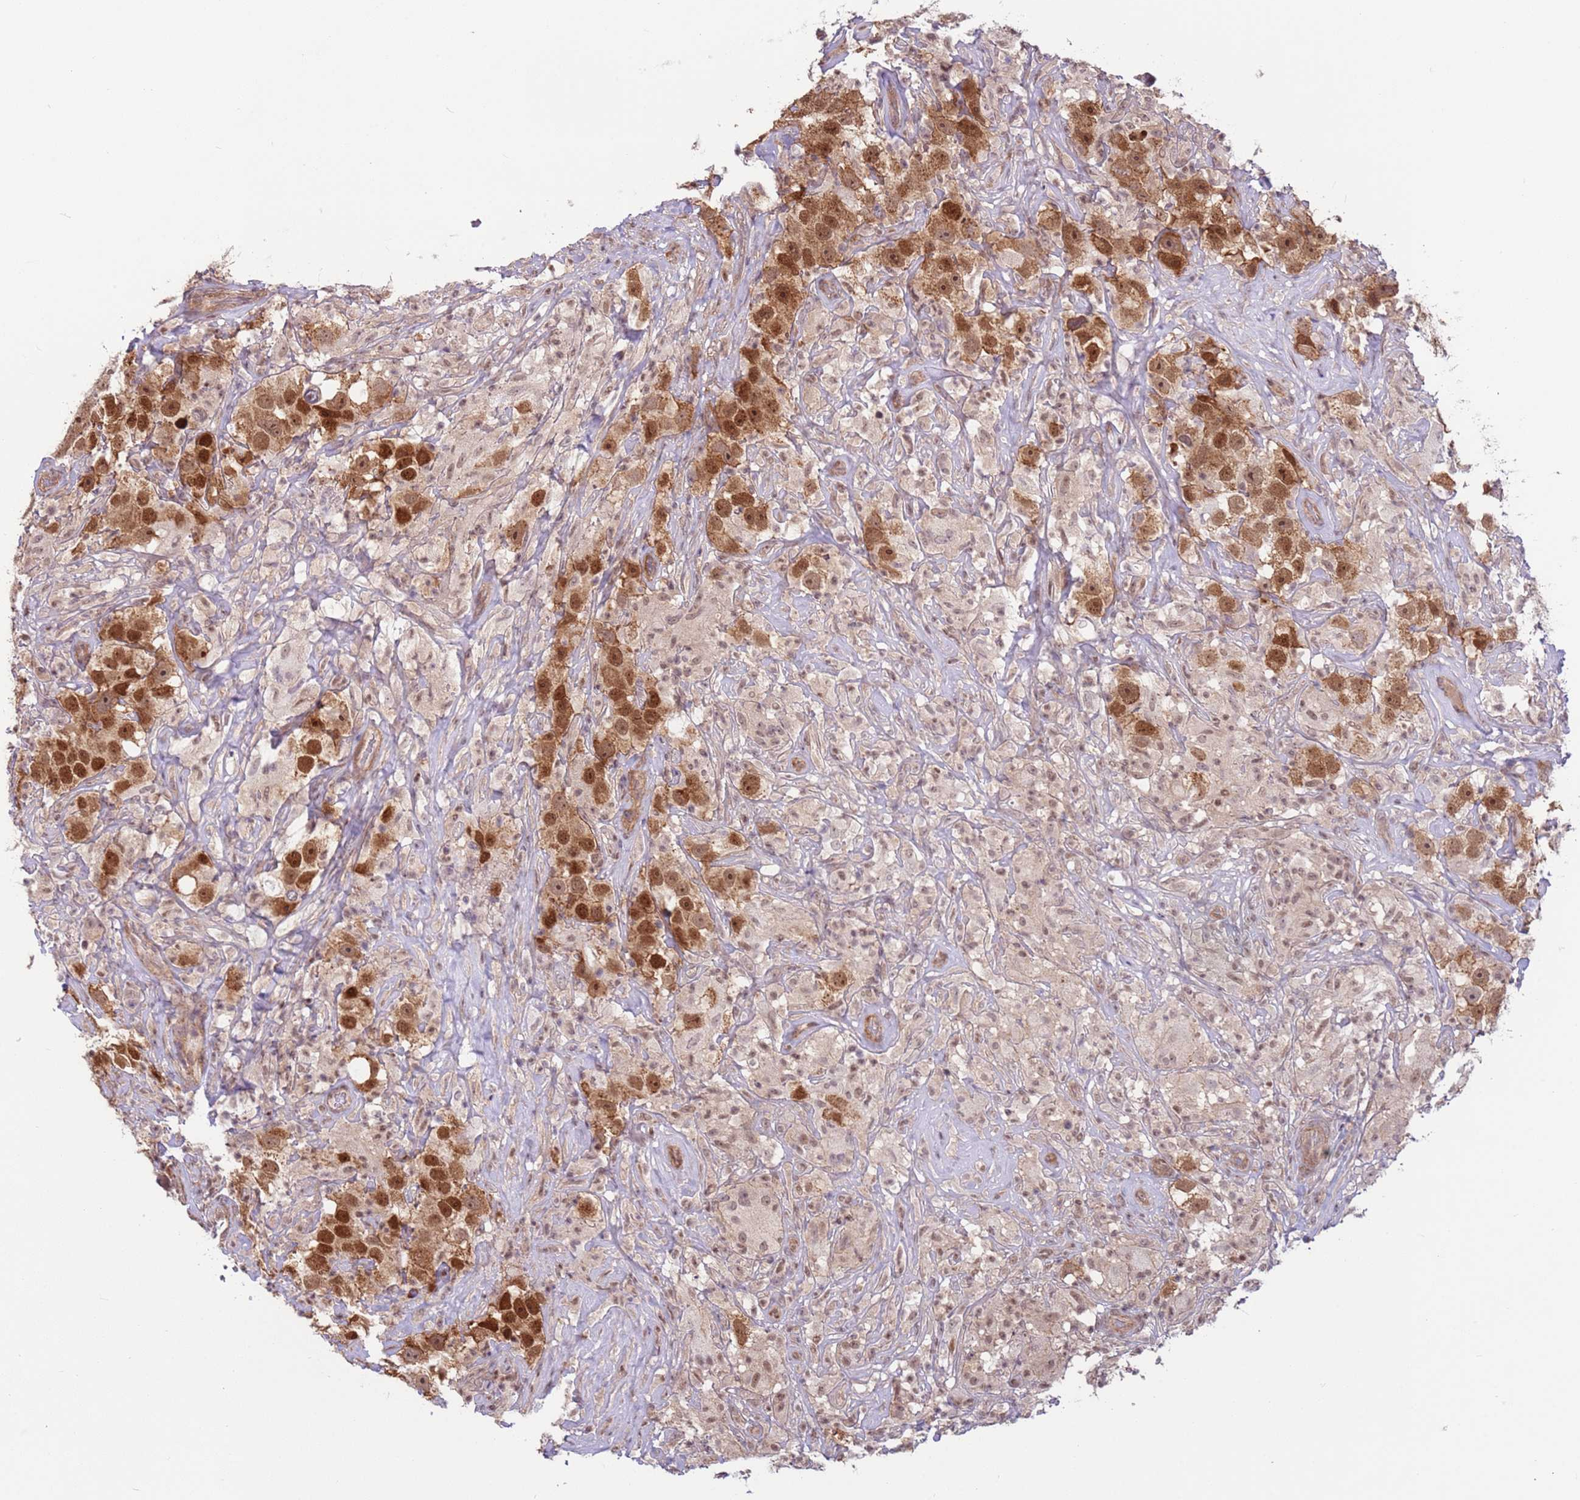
{"staining": {"intensity": "moderate", "quantity": ">75%", "location": "cytoplasmic/membranous,nuclear"}, "tissue": "testis cancer", "cell_type": "Tumor cells", "image_type": "cancer", "snomed": [{"axis": "morphology", "description": "Seminoma, NOS"}, {"axis": "topography", "description": "Testis"}], "caption": "Testis cancer stained with immunohistochemistry (IHC) shows moderate cytoplasmic/membranous and nuclear staining in about >75% of tumor cells.", "gene": "DCAF4", "patient": {"sex": "male", "age": 49}}